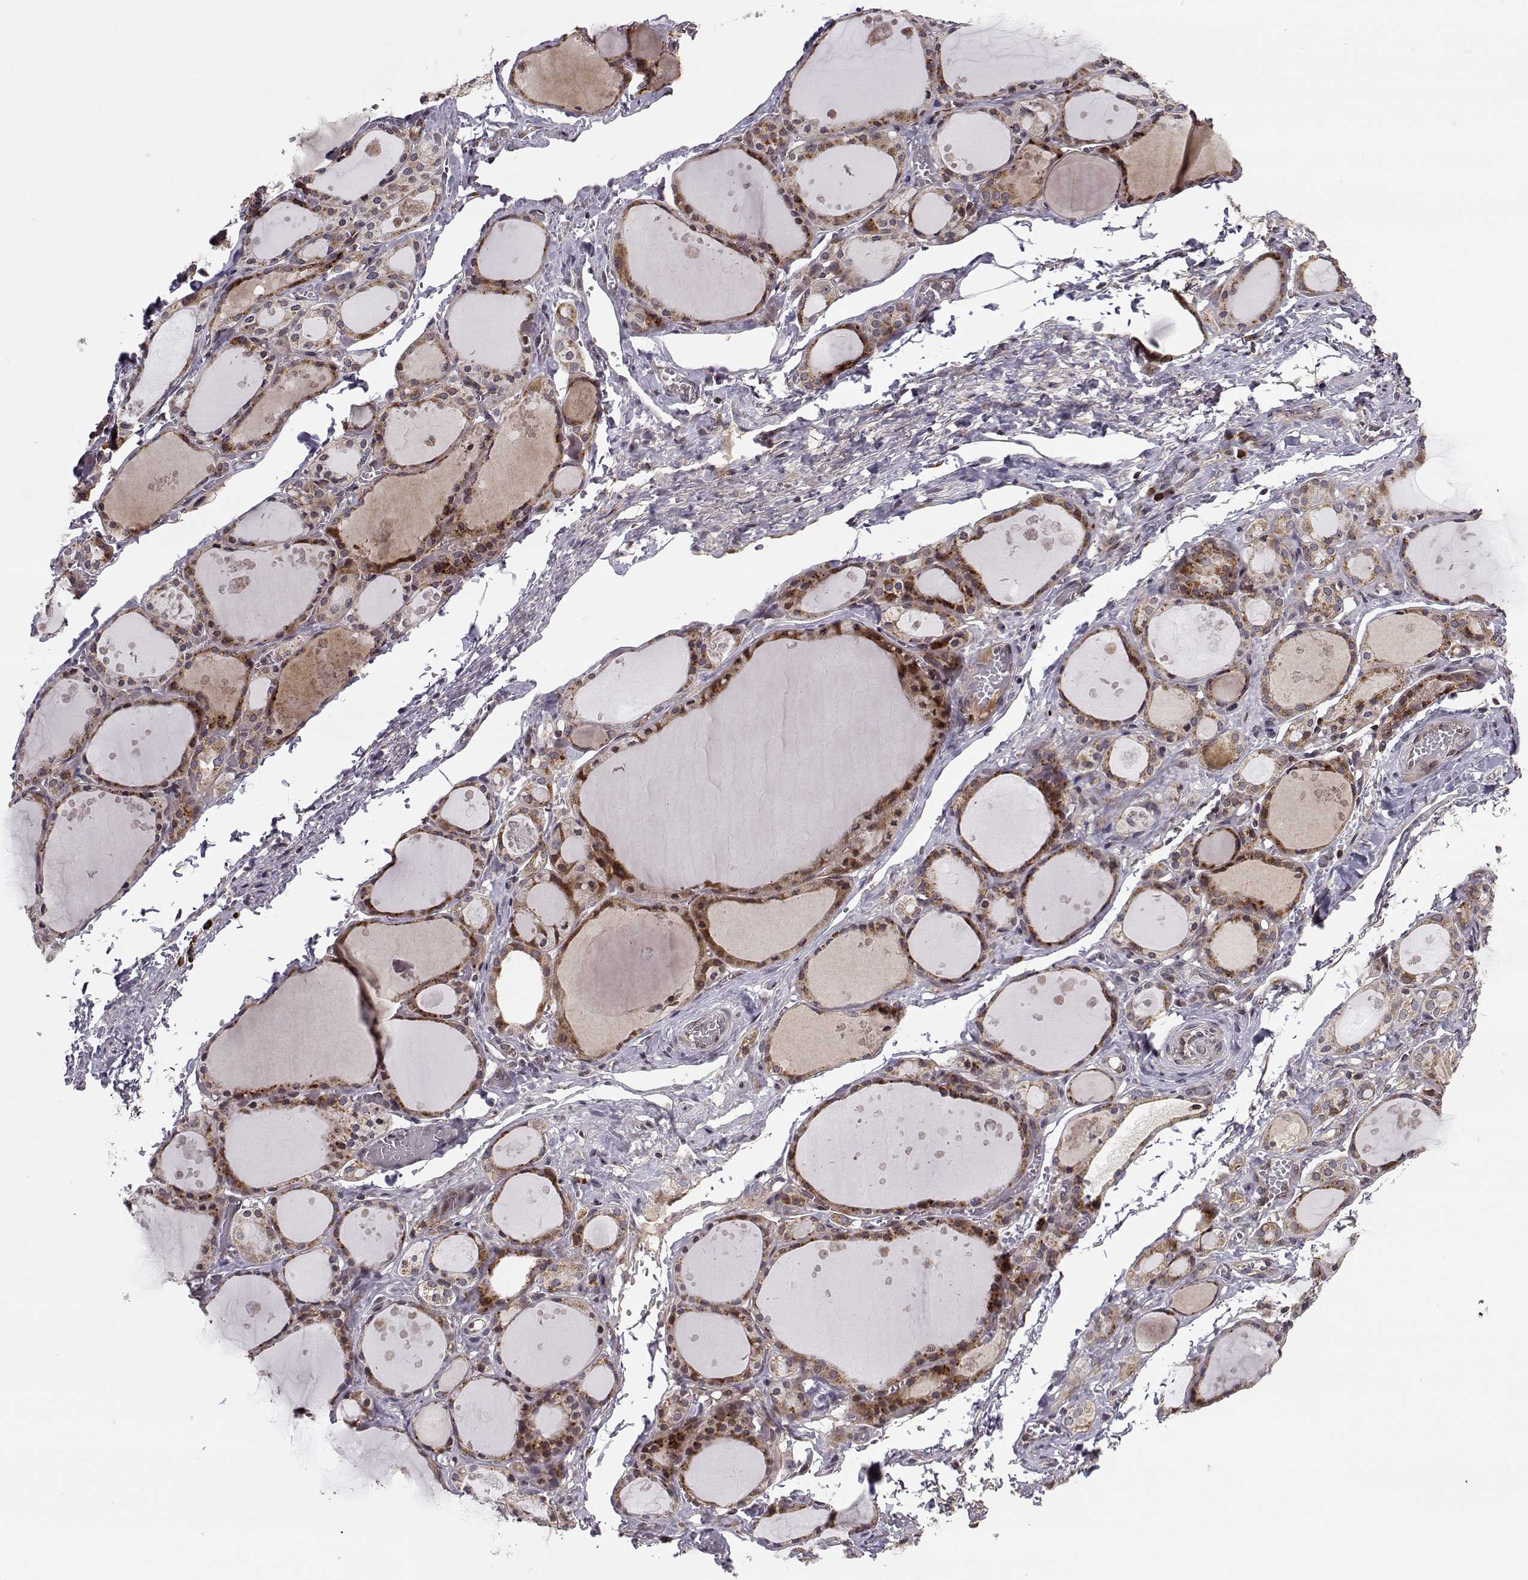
{"staining": {"intensity": "strong", "quantity": ">75%", "location": "cytoplasmic/membranous"}, "tissue": "thyroid gland", "cell_type": "Glandular cells", "image_type": "normal", "snomed": [{"axis": "morphology", "description": "Normal tissue, NOS"}, {"axis": "topography", "description": "Thyroid gland"}], "caption": "Glandular cells display high levels of strong cytoplasmic/membranous expression in about >75% of cells in normal thyroid gland. (Stains: DAB in brown, nuclei in blue, Microscopy: brightfield microscopy at high magnification).", "gene": "RPL31", "patient": {"sex": "male", "age": 68}}